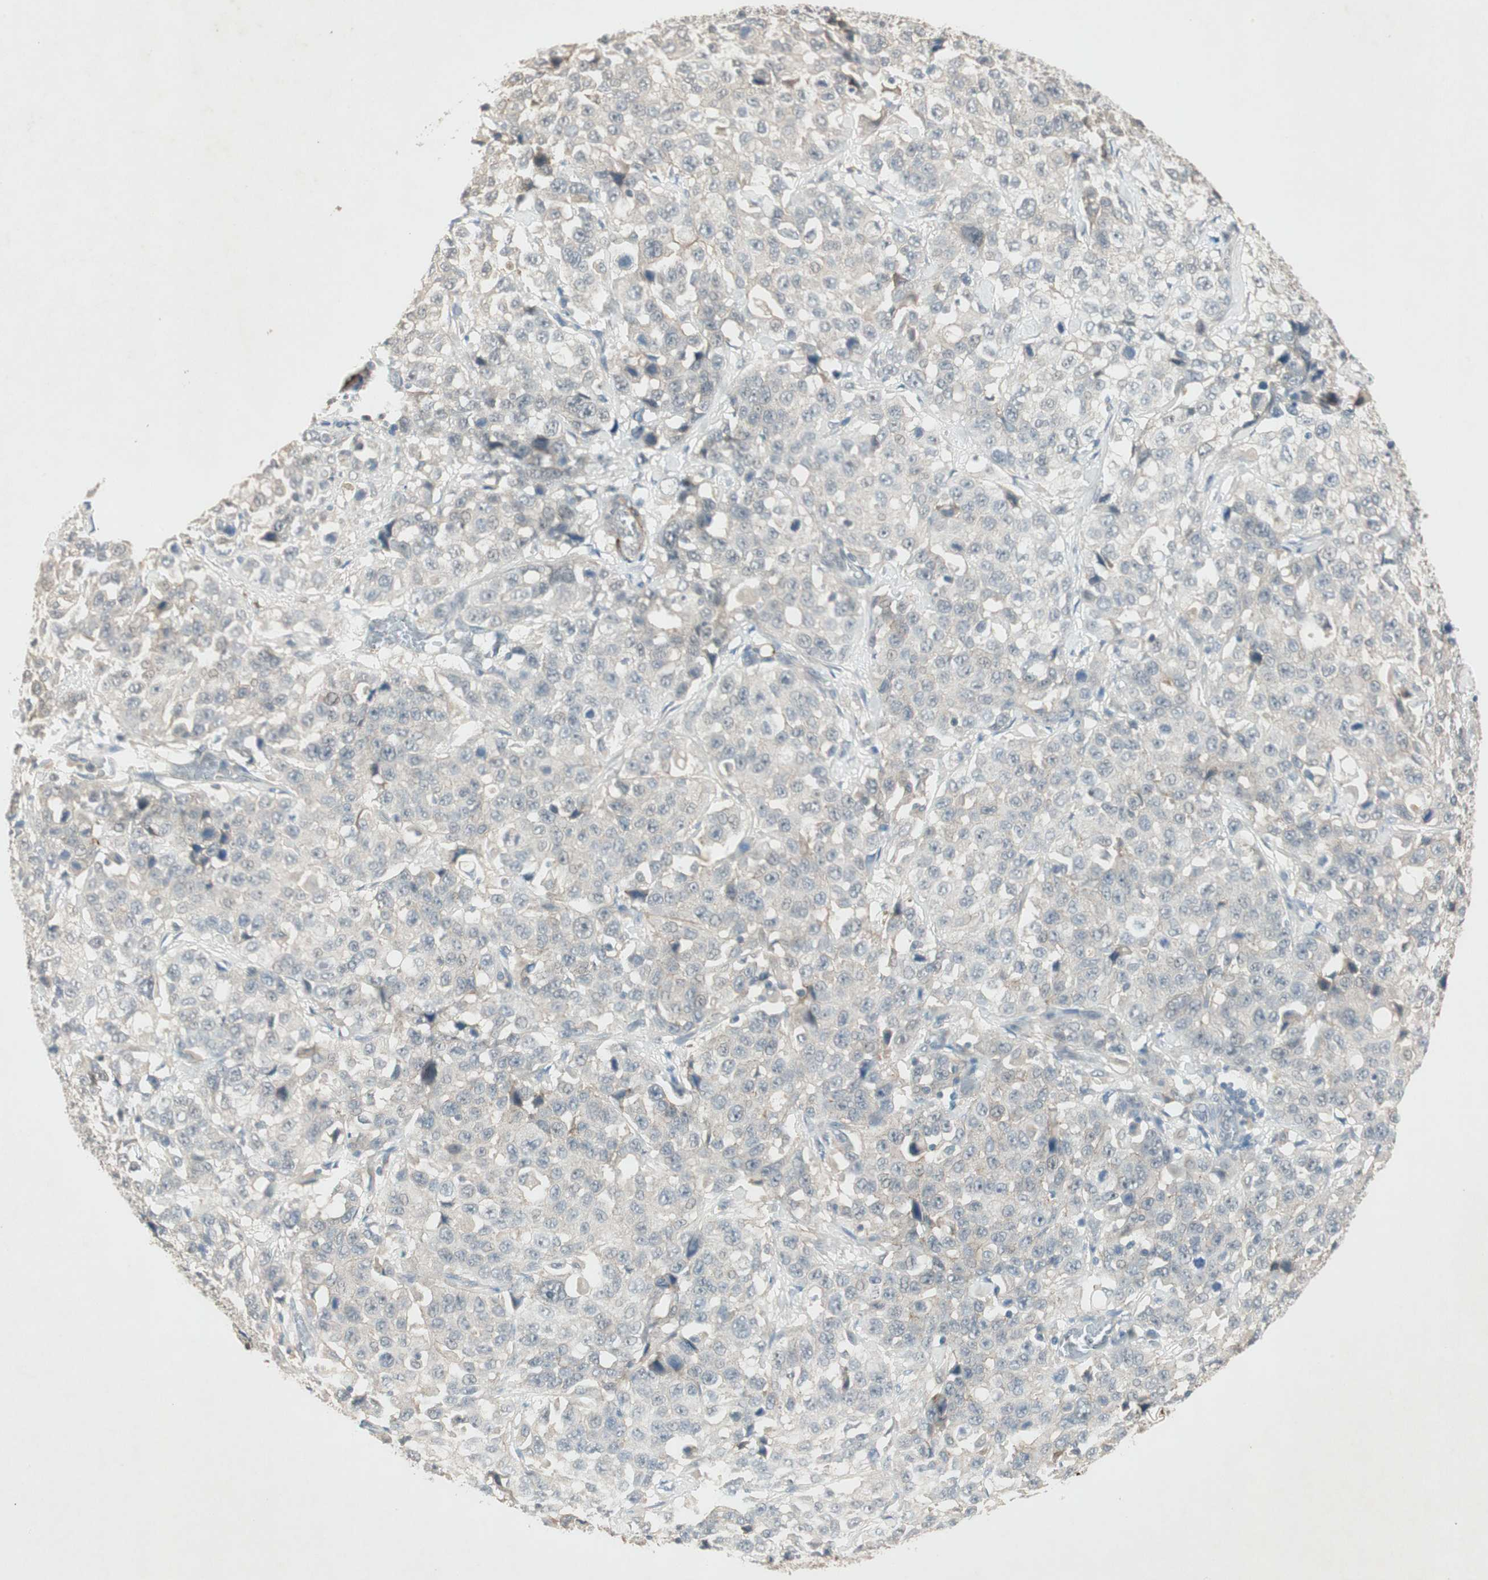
{"staining": {"intensity": "negative", "quantity": "none", "location": "none"}, "tissue": "stomach cancer", "cell_type": "Tumor cells", "image_type": "cancer", "snomed": [{"axis": "morphology", "description": "Normal tissue, NOS"}, {"axis": "morphology", "description": "Adenocarcinoma, NOS"}, {"axis": "topography", "description": "Stomach"}], "caption": "Immunohistochemical staining of stomach cancer reveals no significant staining in tumor cells.", "gene": "RNGTT", "patient": {"sex": "male", "age": 48}}